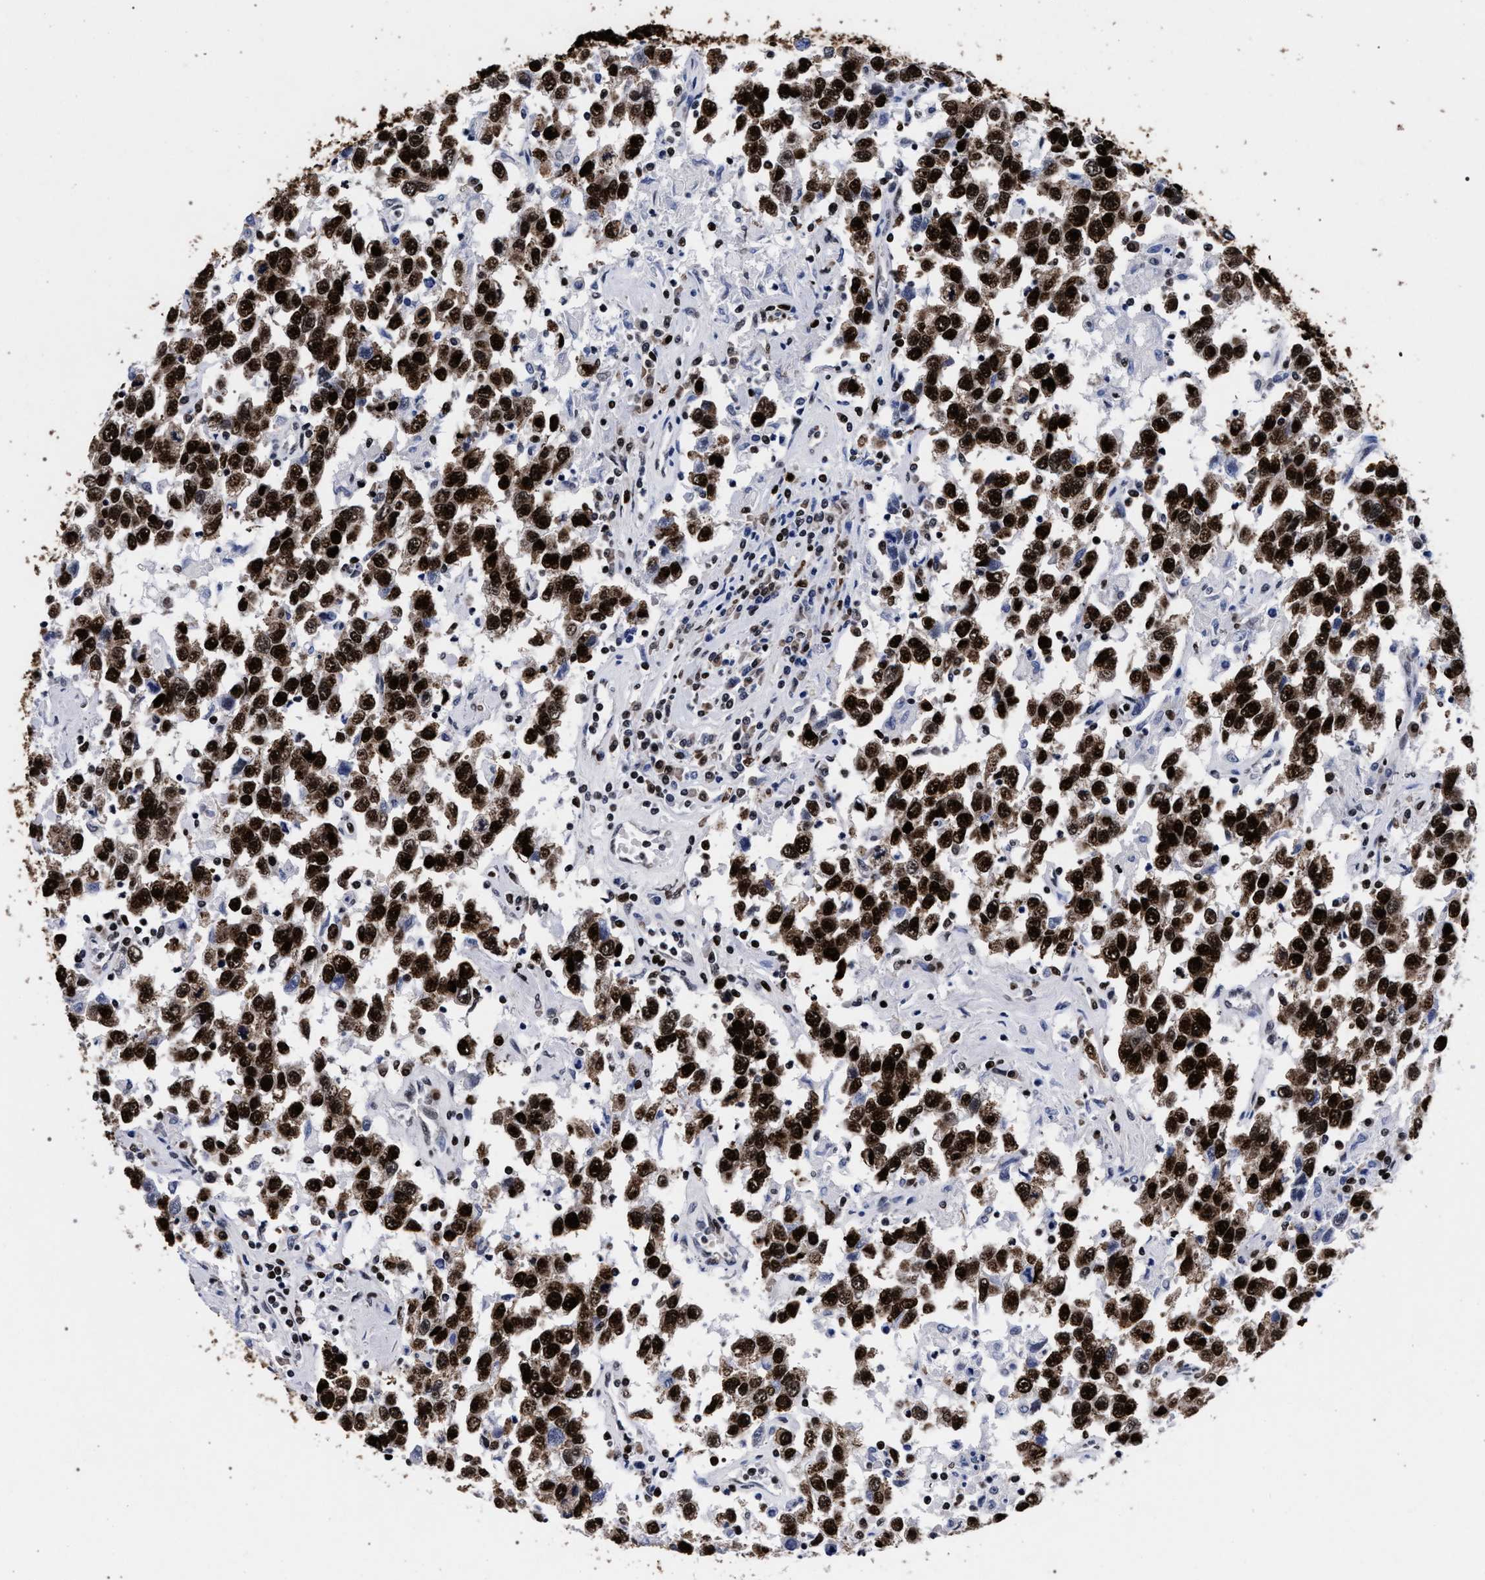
{"staining": {"intensity": "strong", "quantity": ">75%", "location": "cytoplasmic/membranous,nuclear"}, "tissue": "testis cancer", "cell_type": "Tumor cells", "image_type": "cancer", "snomed": [{"axis": "morphology", "description": "Seminoma, NOS"}, {"axis": "topography", "description": "Testis"}], "caption": "A high-resolution micrograph shows IHC staining of seminoma (testis), which demonstrates strong cytoplasmic/membranous and nuclear positivity in about >75% of tumor cells. Using DAB (3,3'-diaminobenzidine) (brown) and hematoxylin (blue) stains, captured at high magnification using brightfield microscopy.", "gene": "HNRNPA1", "patient": {"sex": "male", "age": 41}}